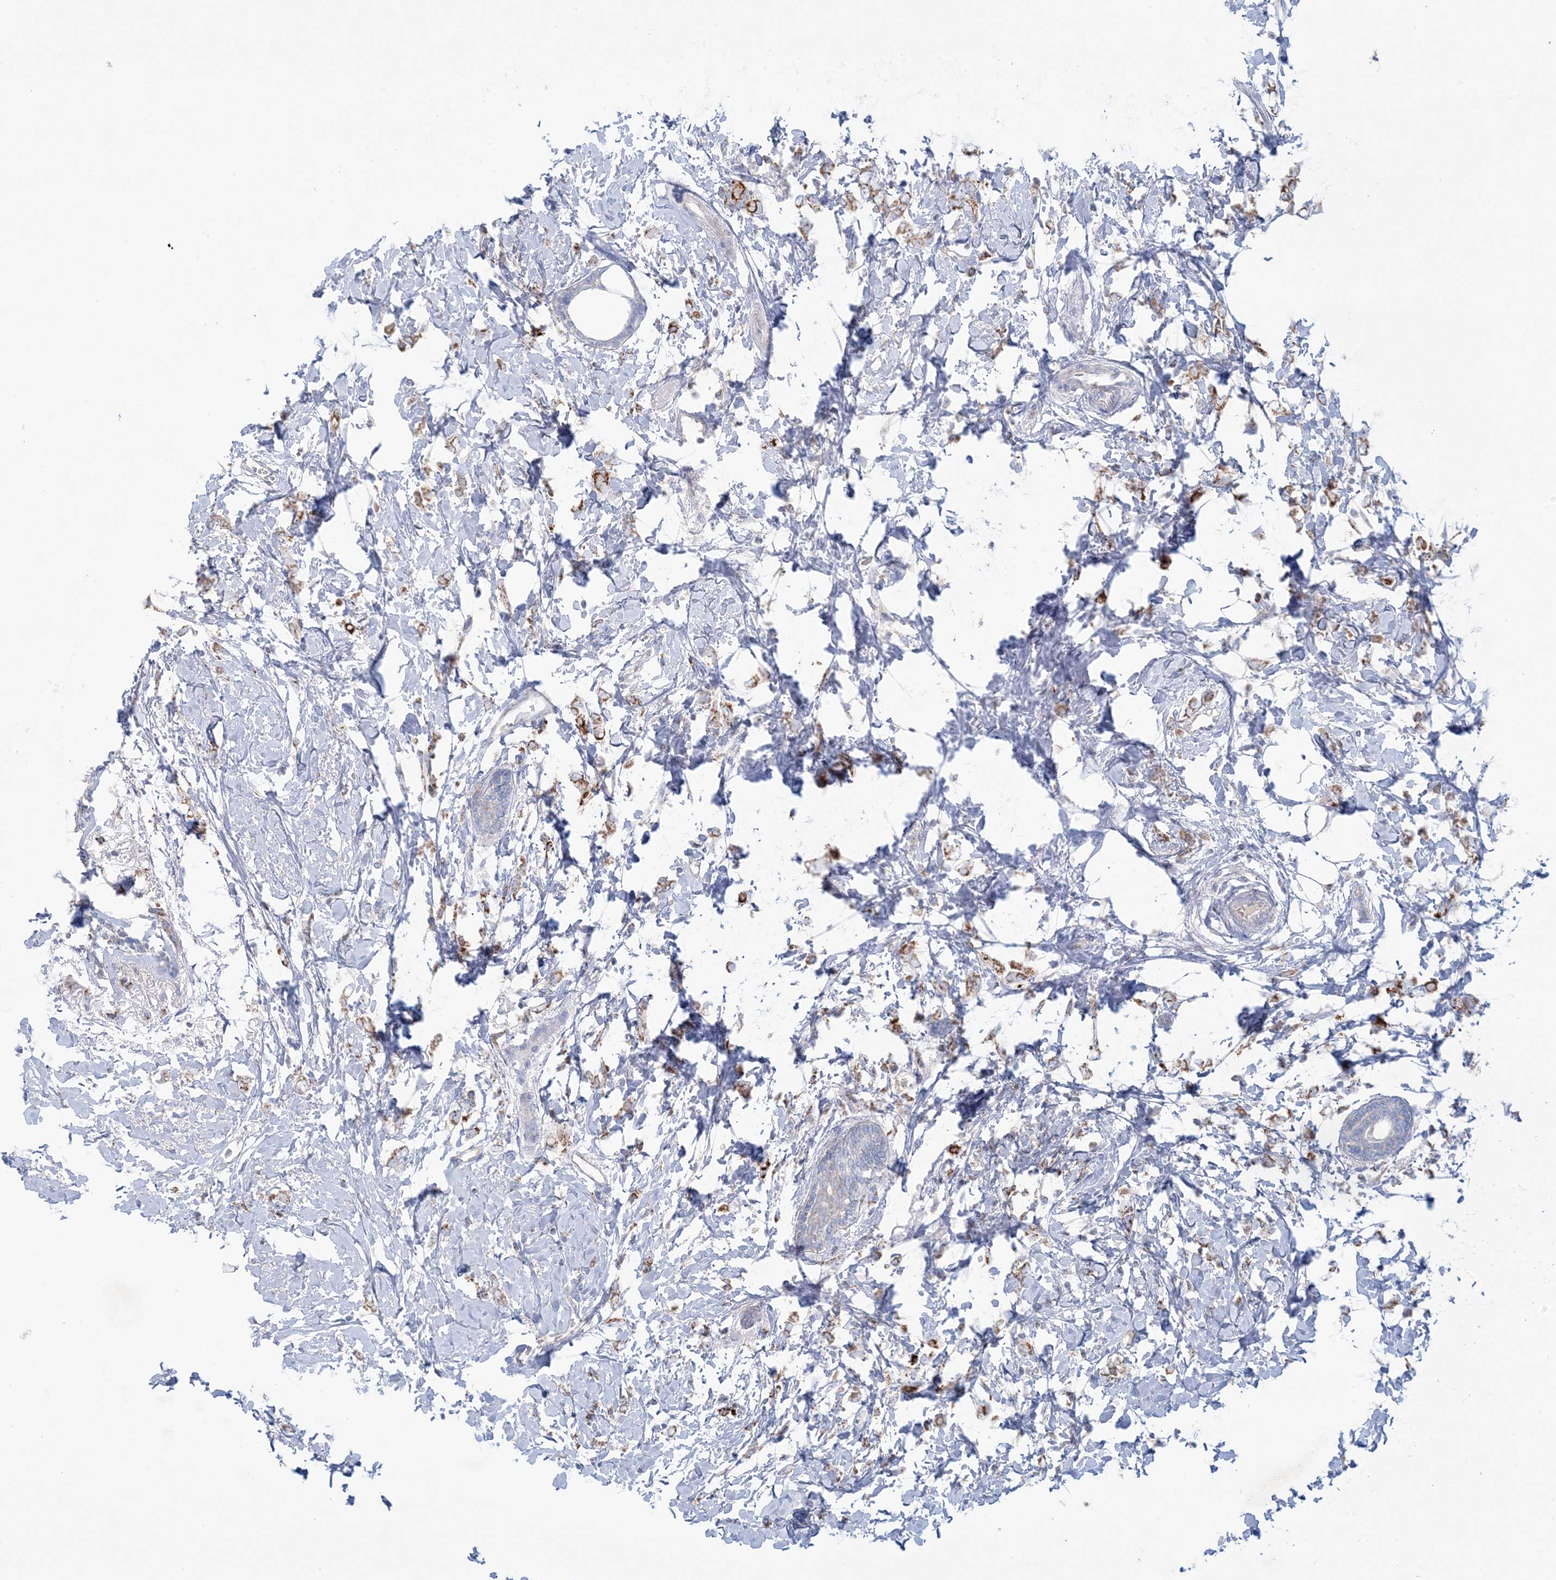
{"staining": {"intensity": "strong", "quantity": "25%-75%", "location": "cytoplasmic/membranous"}, "tissue": "breast cancer", "cell_type": "Tumor cells", "image_type": "cancer", "snomed": [{"axis": "morphology", "description": "Normal tissue, NOS"}, {"axis": "morphology", "description": "Lobular carcinoma"}, {"axis": "topography", "description": "Breast"}], "caption": "Human breast cancer (lobular carcinoma) stained with a brown dye displays strong cytoplasmic/membranous positive staining in about 25%-75% of tumor cells.", "gene": "KCTD6", "patient": {"sex": "female", "age": 47}}